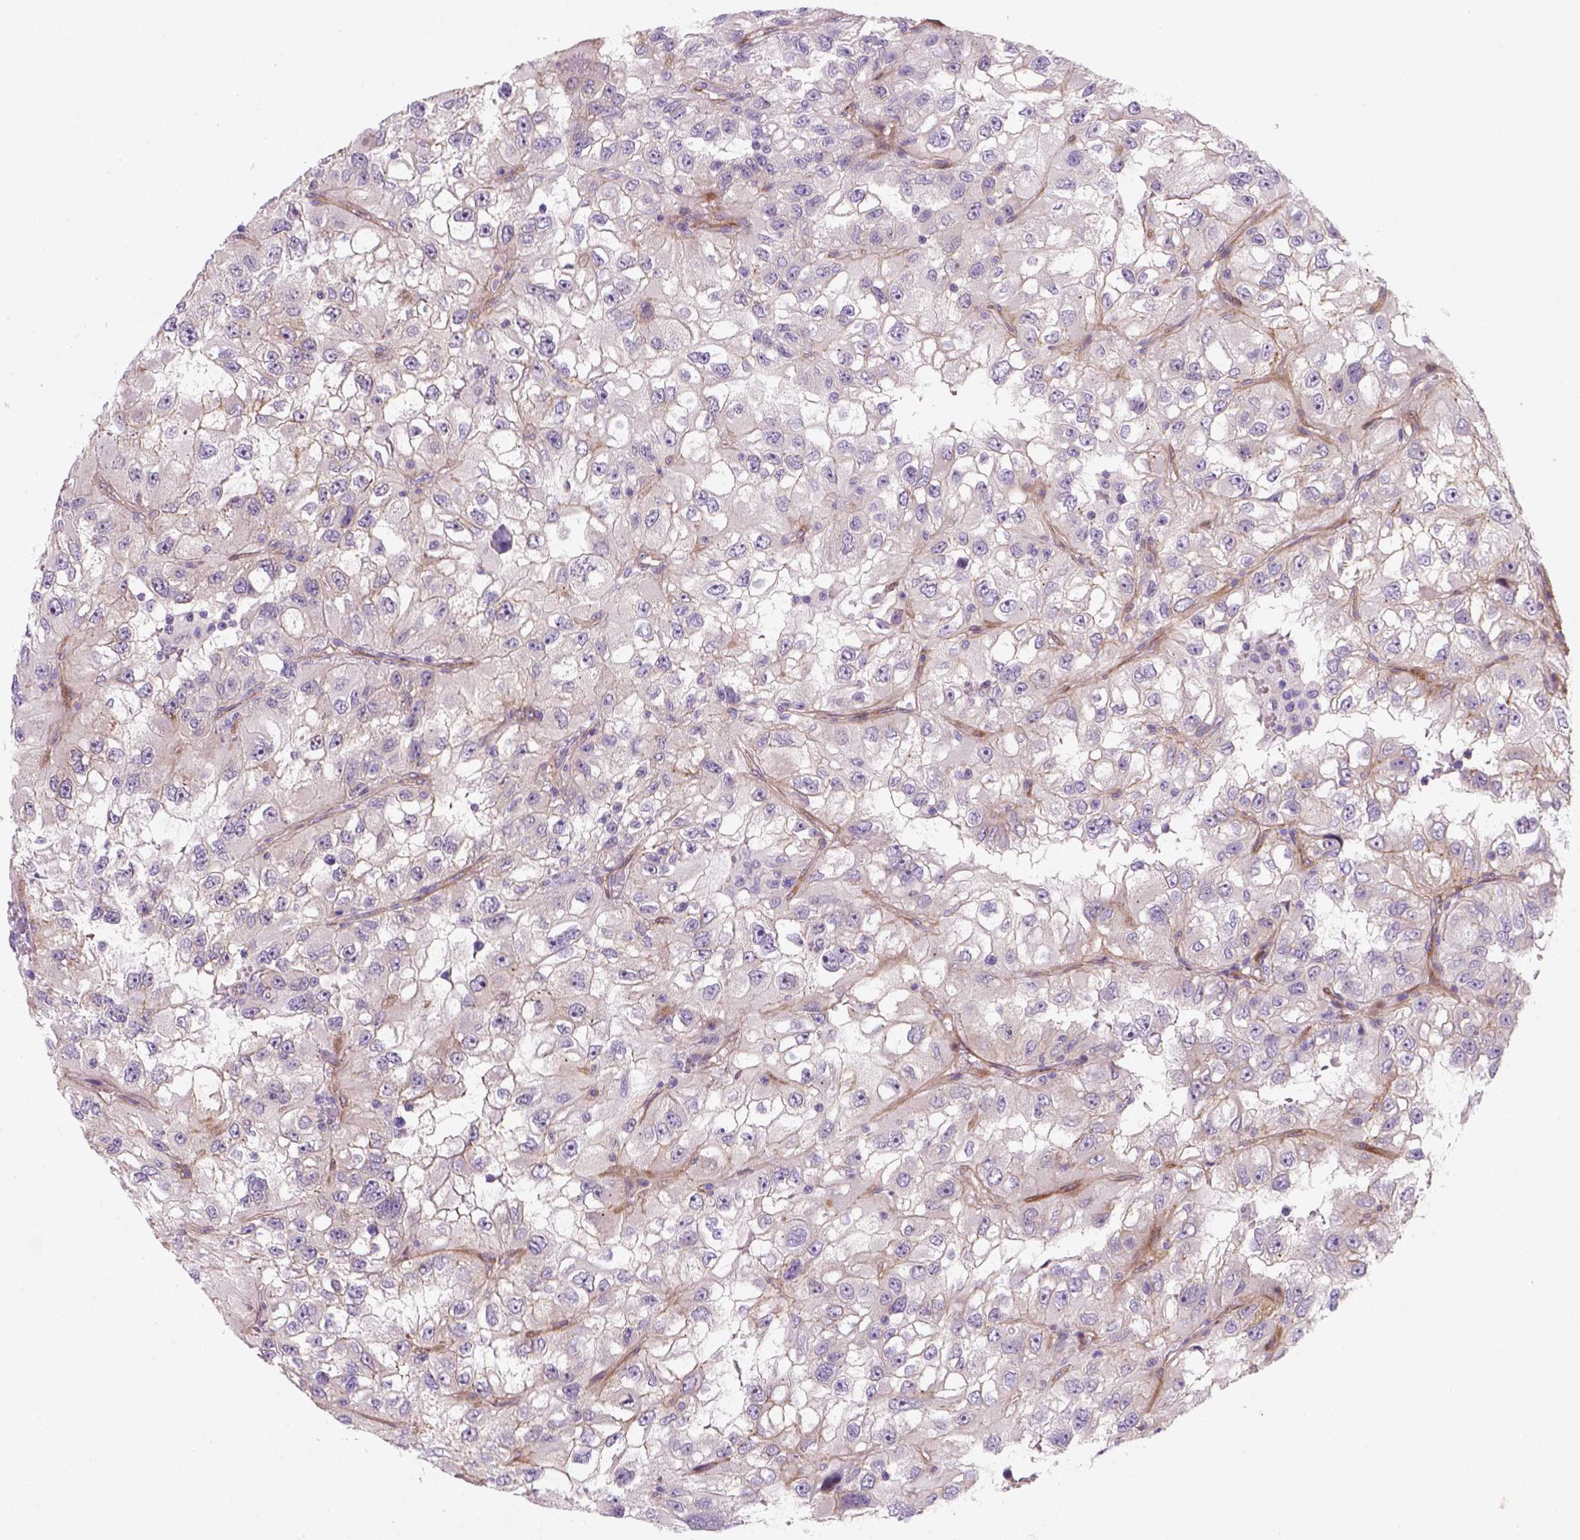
{"staining": {"intensity": "negative", "quantity": "none", "location": "none"}, "tissue": "renal cancer", "cell_type": "Tumor cells", "image_type": "cancer", "snomed": [{"axis": "morphology", "description": "Adenocarcinoma, NOS"}, {"axis": "topography", "description": "Kidney"}], "caption": "This is a micrograph of immunohistochemistry staining of renal cancer, which shows no positivity in tumor cells.", "gene": "VSTM5", "patient": {"sex": "male", "age": 64}}